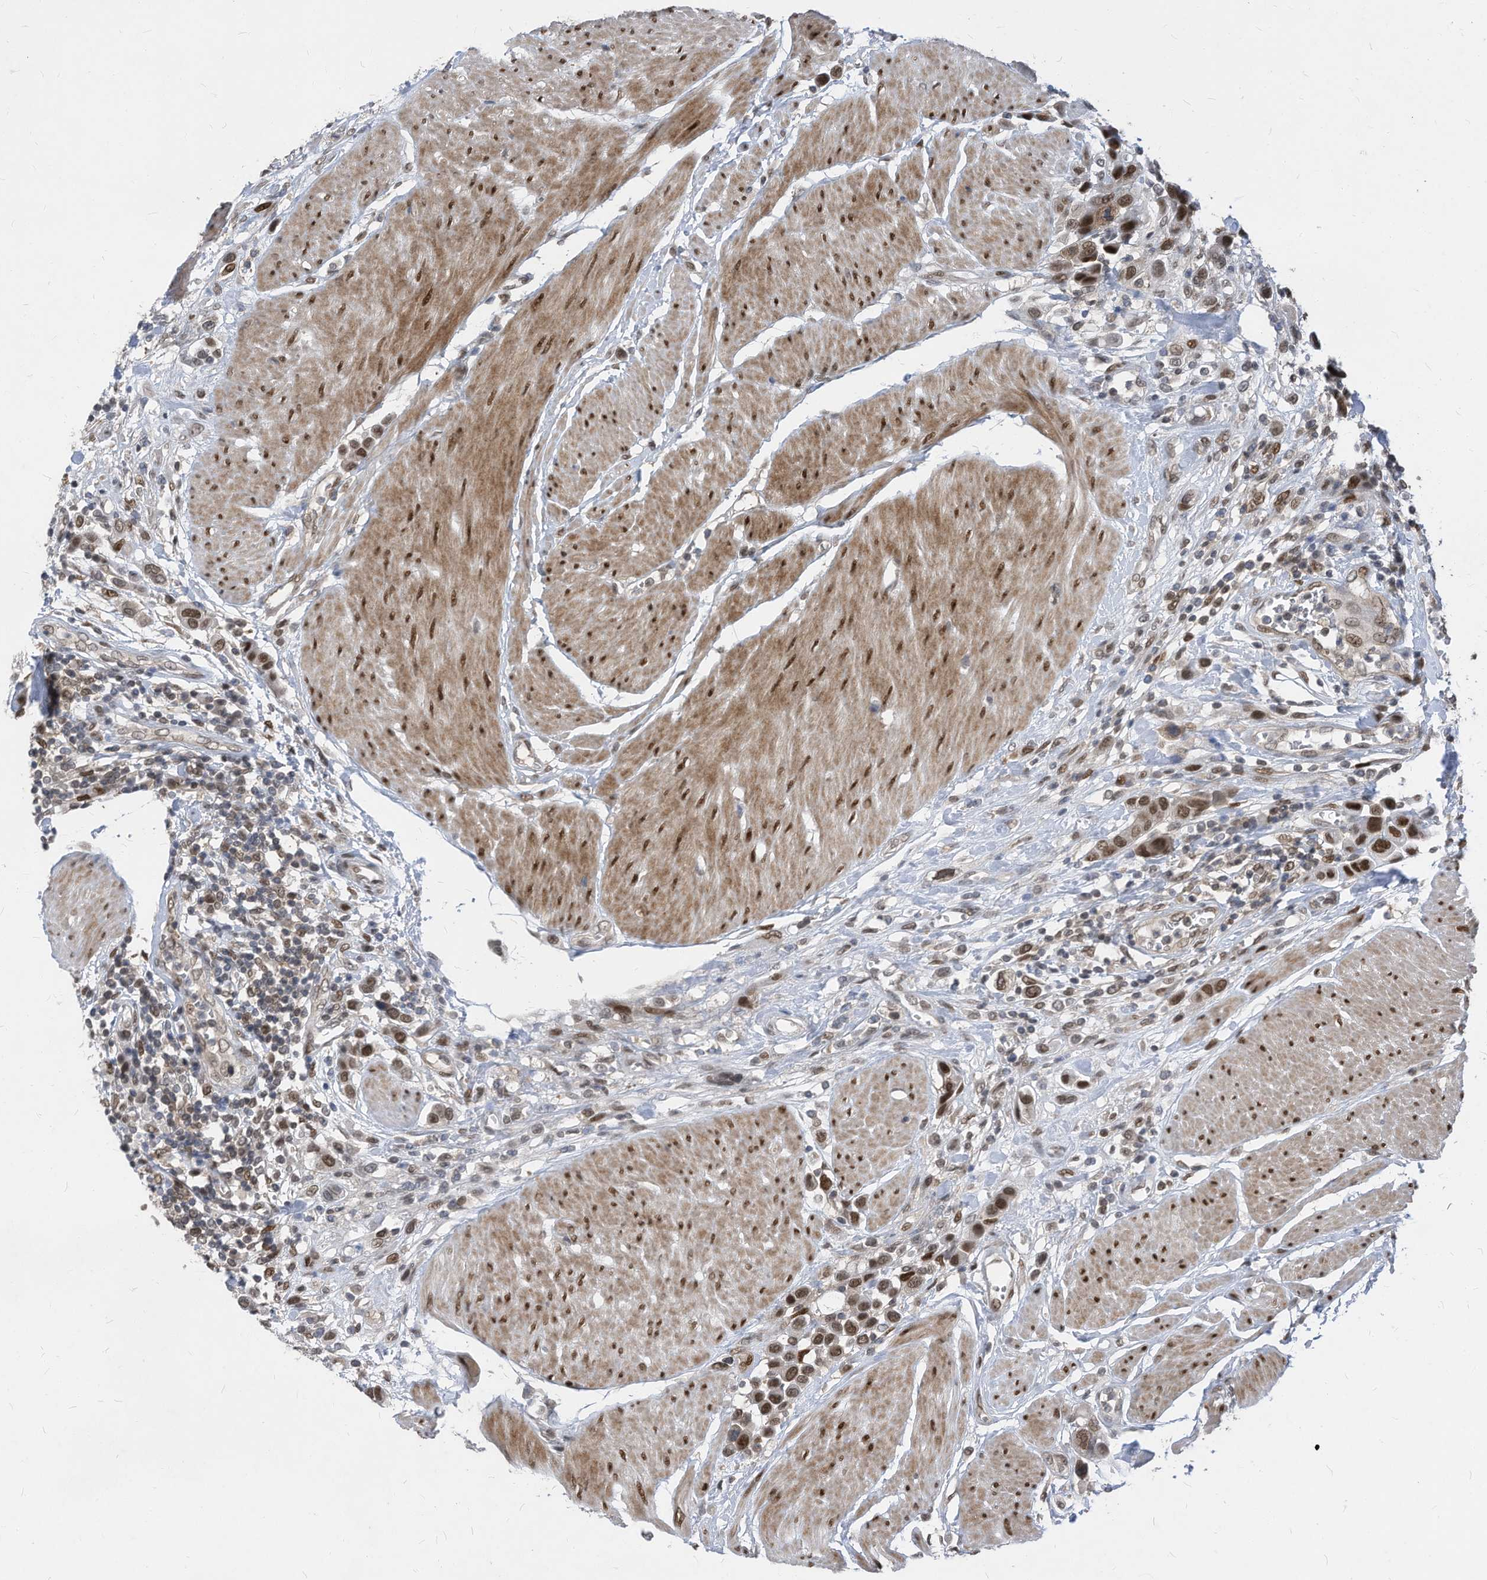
{"staining": {"intensity": "moderate", "quantity": ">75%", "location": "nuclear"}, "tissue": "urothelial cancer", "cell_type": "Tumor cells", "image_type": "cancer", "snomed": [{"axis": "morphology", "description": "Urothelial carcinoma, High grade"}, {"axis": "topography", "description": "Urinary bladder"}], "caption": "Immunohistochemistry (IHC) photomicrograph of human urothelial cancer stained for a protein (brown), which reveals medium levels of moderate nuclear expression in approximately >75% of tumor cells.", "gene": "KPNB1", "patient": {"sex": "male", "age": 50}}